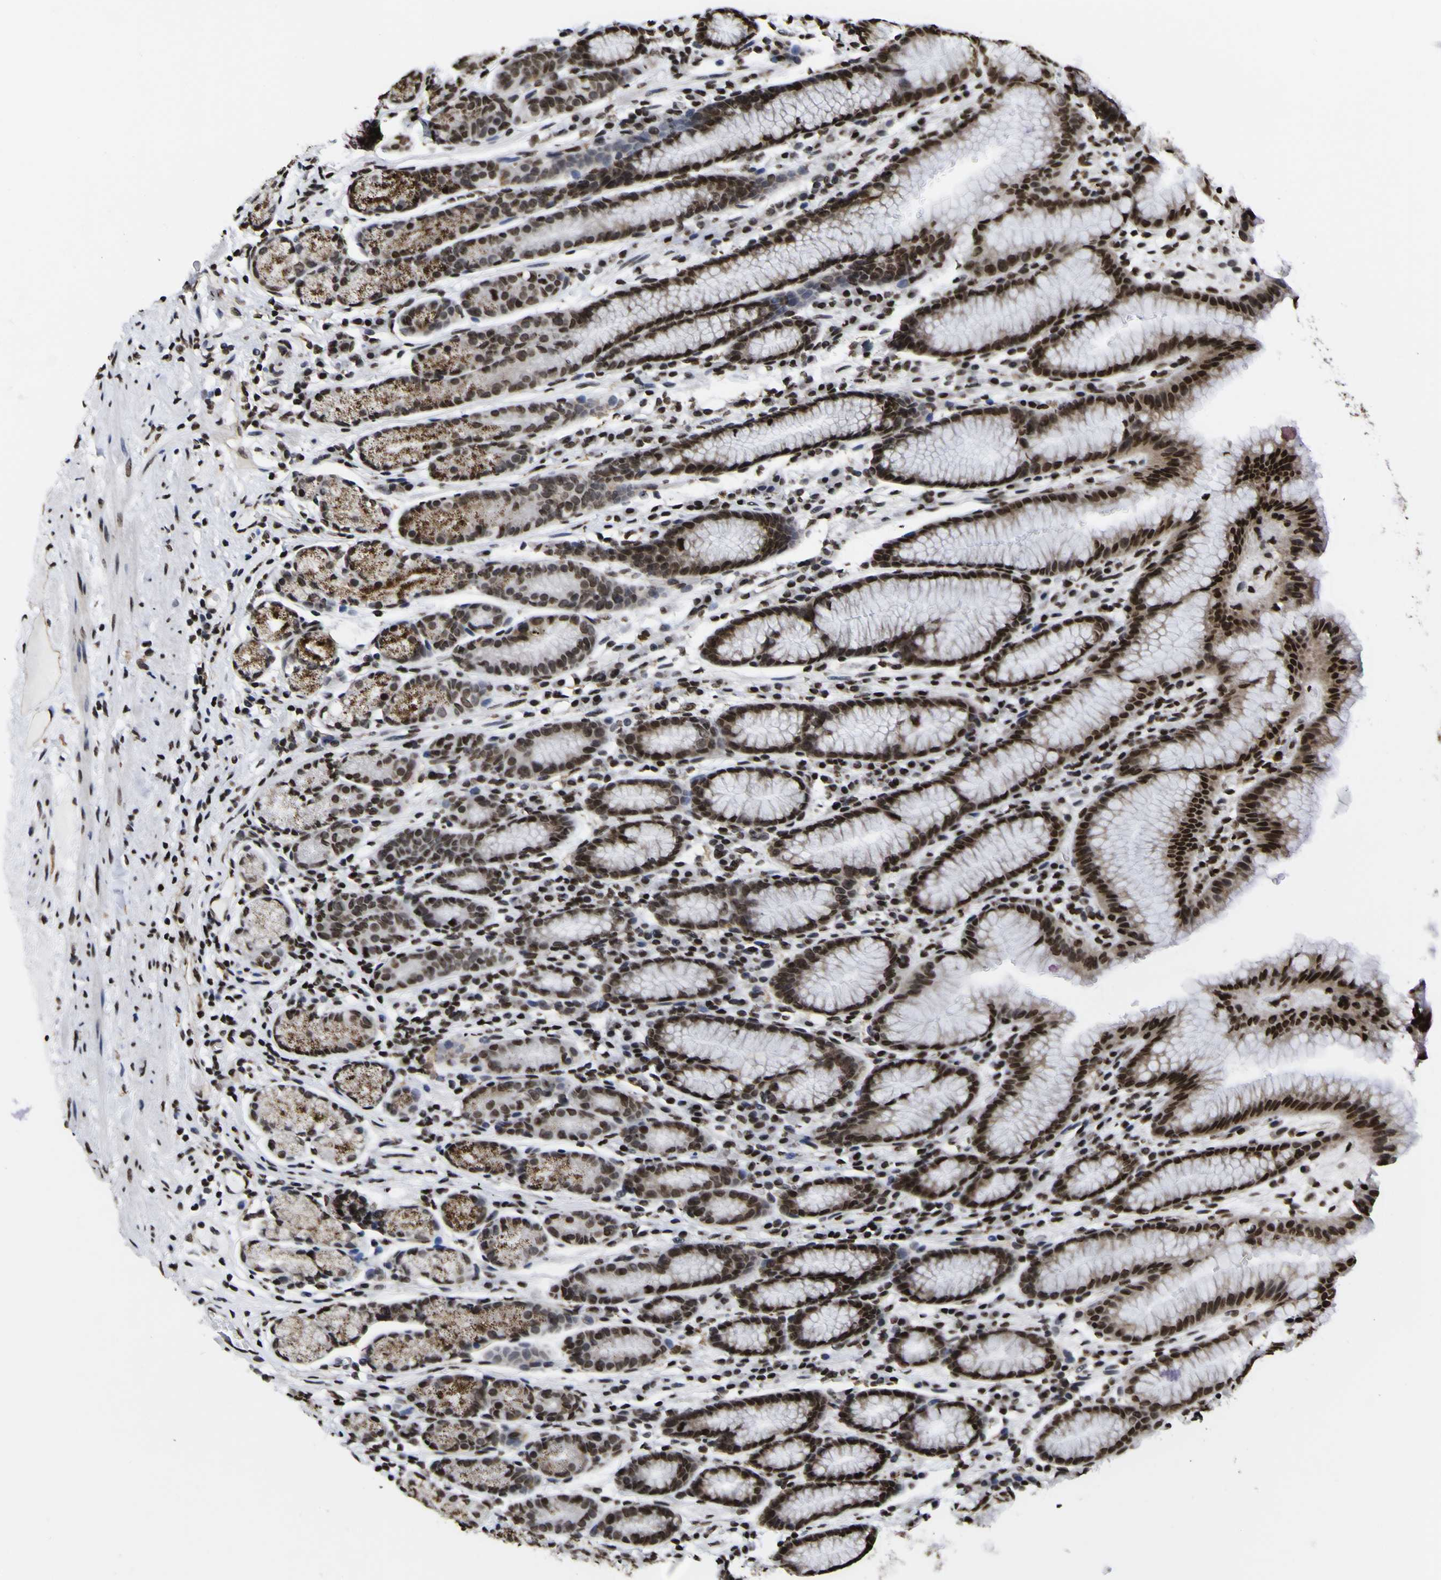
{"staining": {"intensity": "strong", "quantity": ">75%", "location": "nuclear"}, "tissue": "stomach", "cell_type": "Glandular cells", "image_type": "normal", "snomed": [{"axis": "morphology", "description": "Normal tissue, NOS"}, {"axis": "topography", "description": "Stomach, lower"}], "caption": "An immunohistochemistry (IHC) image of benign tissue is shown. Protein staining in brown highlights strong nuclear positivity in stomach within glandular cells.", "gene": "PIAS1", "patient": {"sex": "male", "age": 52}}